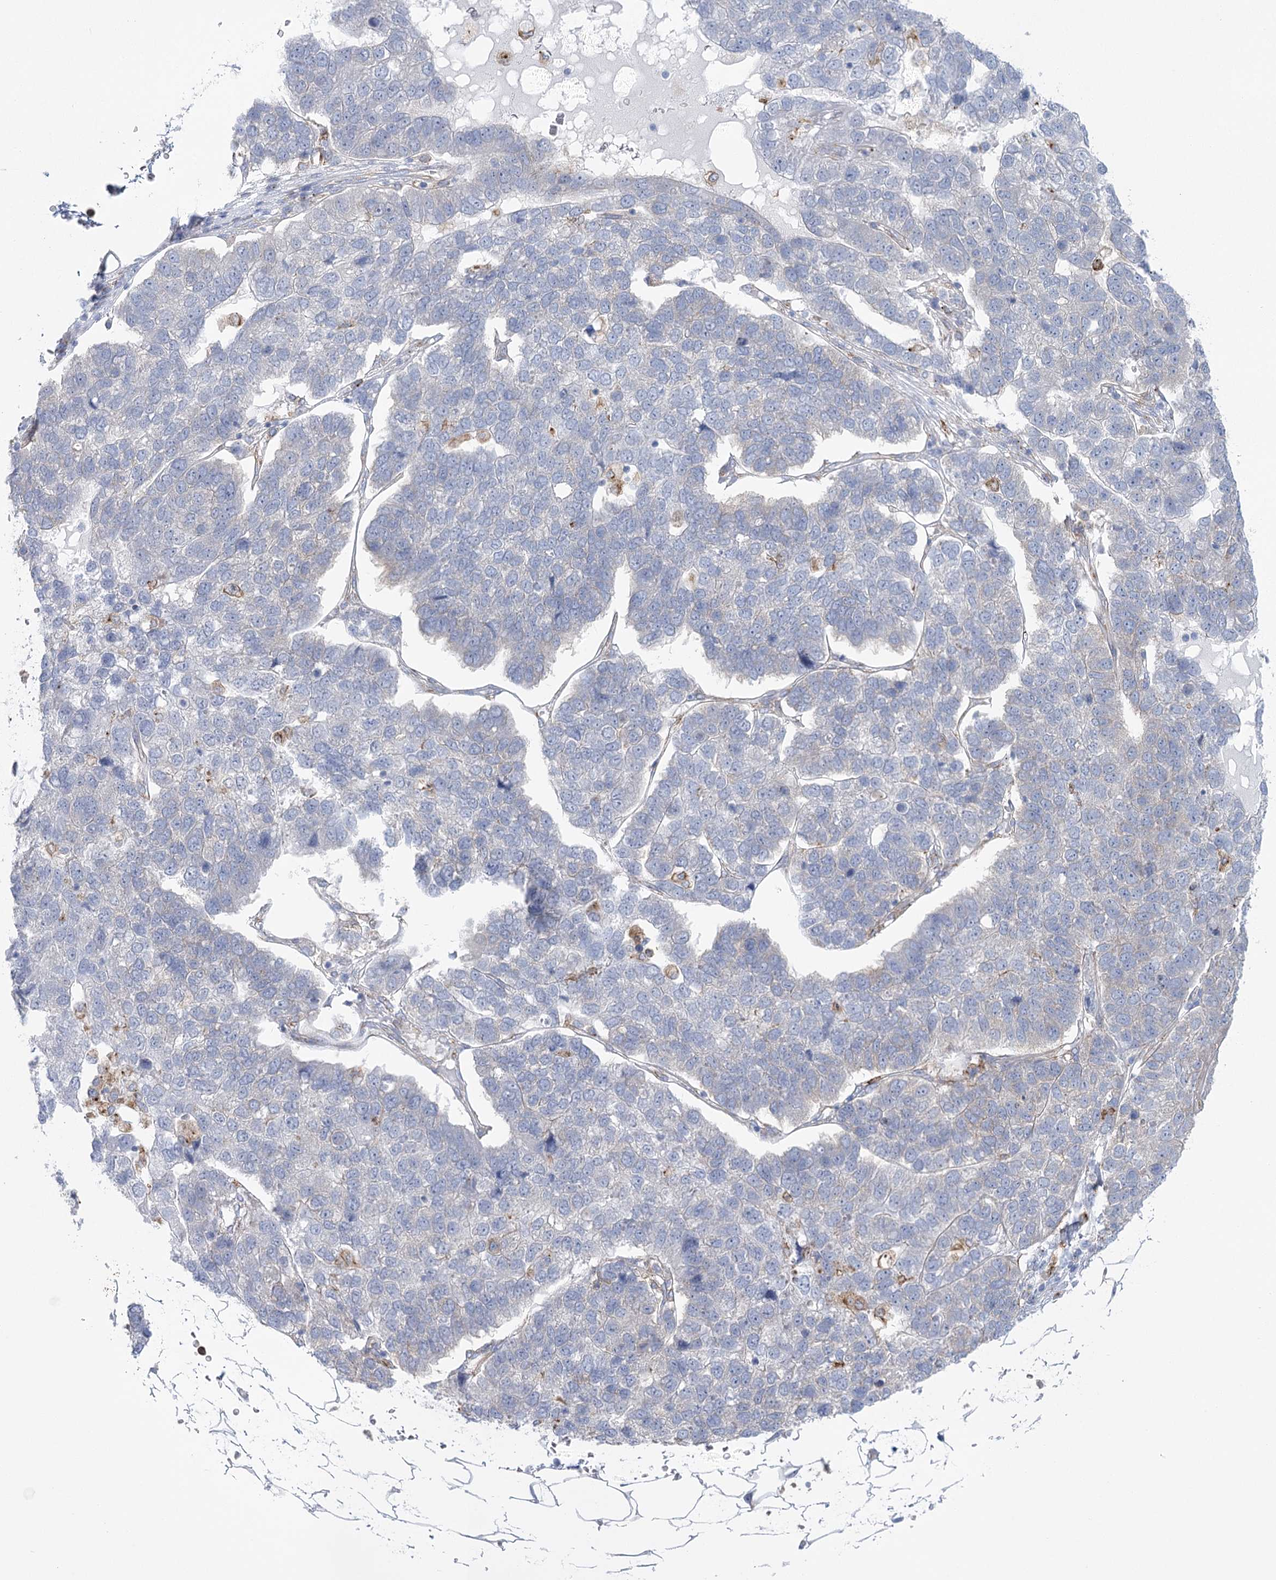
{"staining": {"intensity": "negative", "quantity": "none", "location": "none"}, "tissue": "pancreatic cancer", "cell_type": "Tumor cells", "image_type": "cancer", "snomed": [{"axis": "morphology", "description": "Adenocarcinoma, NOS"}, {"axis": "topography", "description": "Pancreas"}], "caption": "The histopathology image displays no staining of tumor cells in pancreatic adenocarcinoma.", "gene": "CCDC88A", "patient": {"sex": "female", "age": 61}}